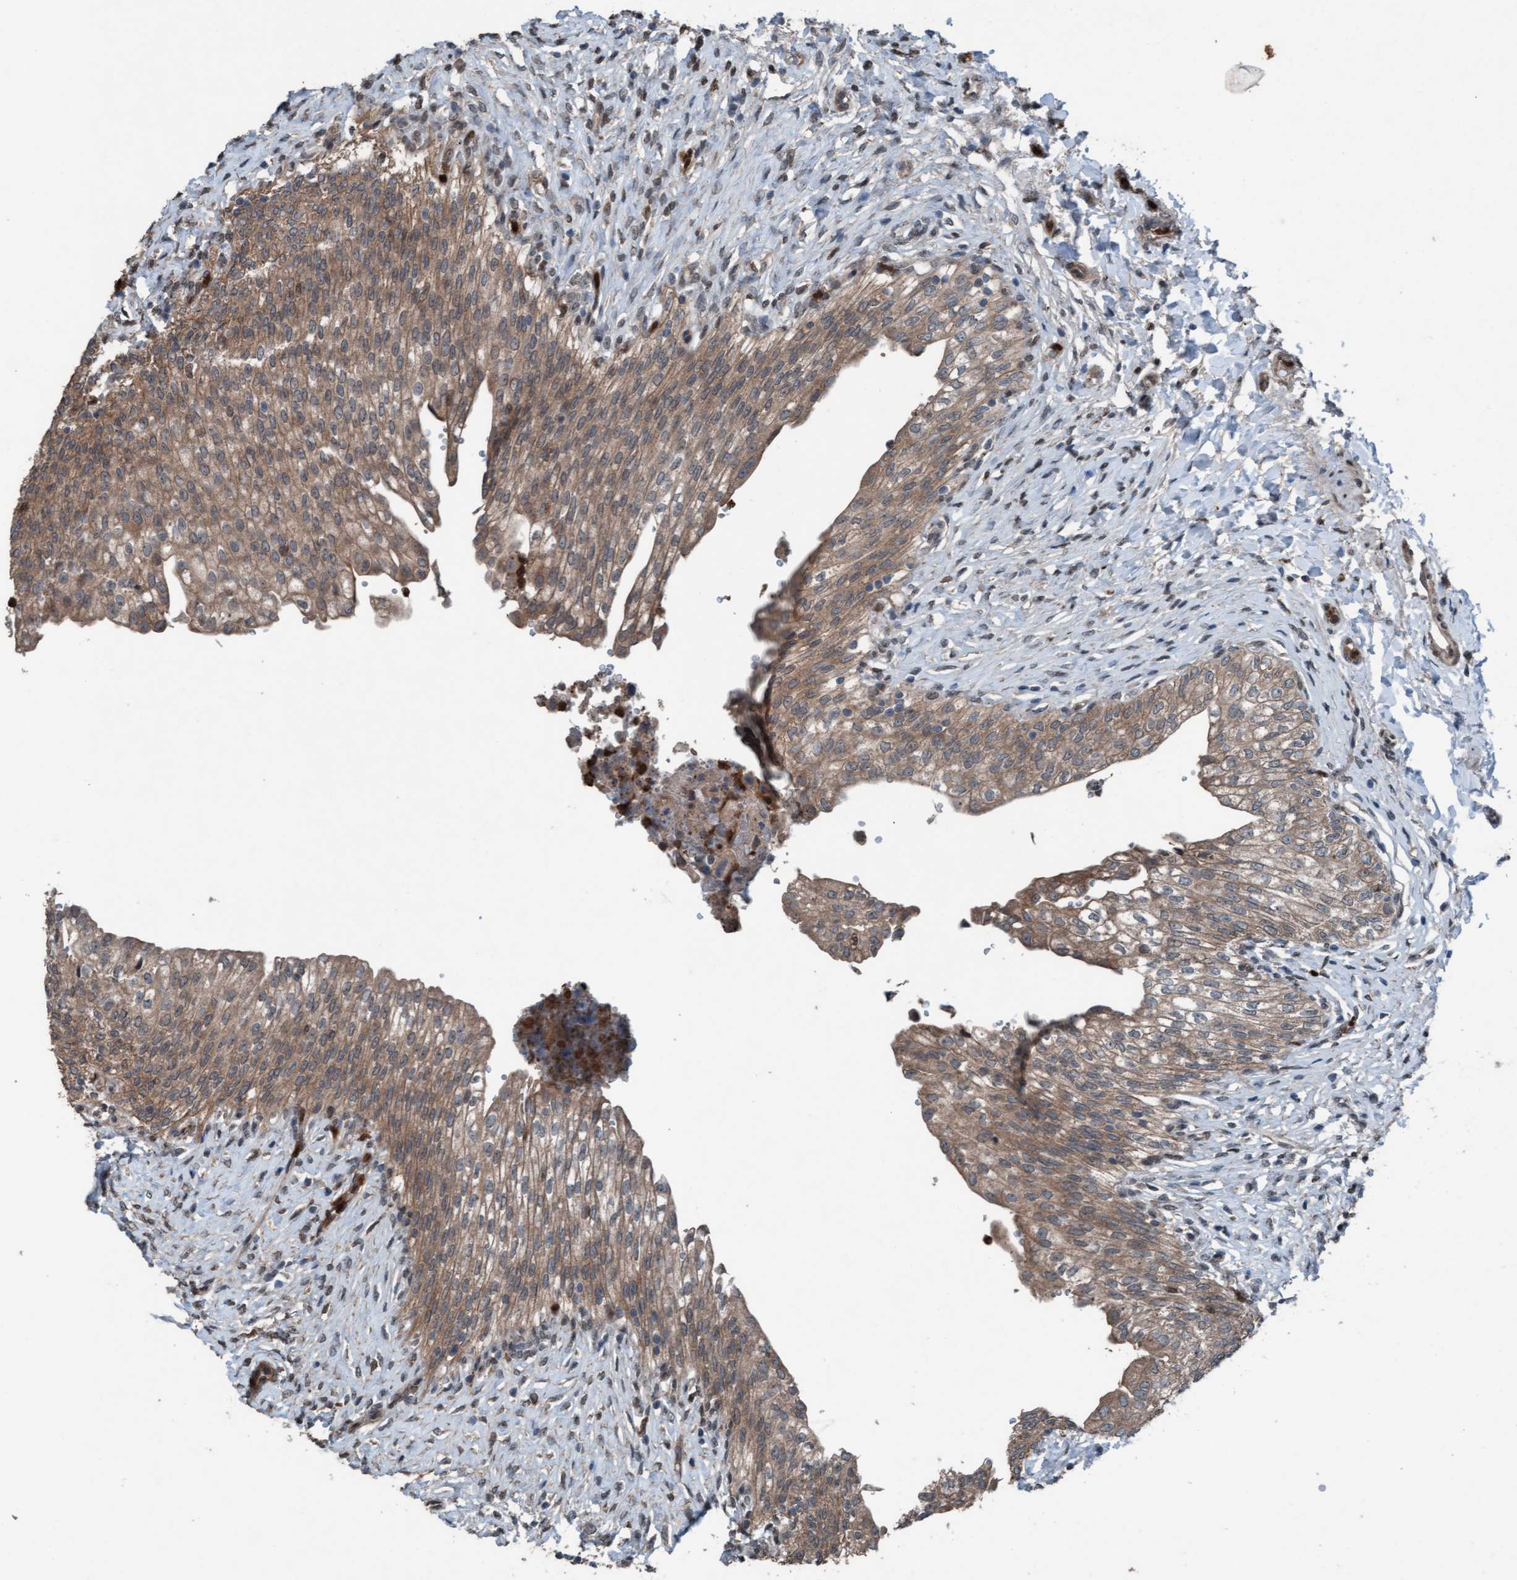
{"staining": {"intensity": "moderate", "quantity": ">75%", "location": "cytoplasmic/membranous"}, "tissue": "urinary bladder", "cell_type": "Urothelial cells", "image_type": "normal", "snomed": [{"axis": "morphology", "description": "Urothelial carcinoma, High grade"}, {"axis": "topography", "description": "Urinary bladder"}], "caption": "This image shows immunohistochemistry (IHC) staining of benign urinary bladder, with medium moderate cytoplasmic/membranous expression in approximately >75% of urothelial cells.", "gene": "PLXNB2", "patient": {"sex": "male", "age": 46}}